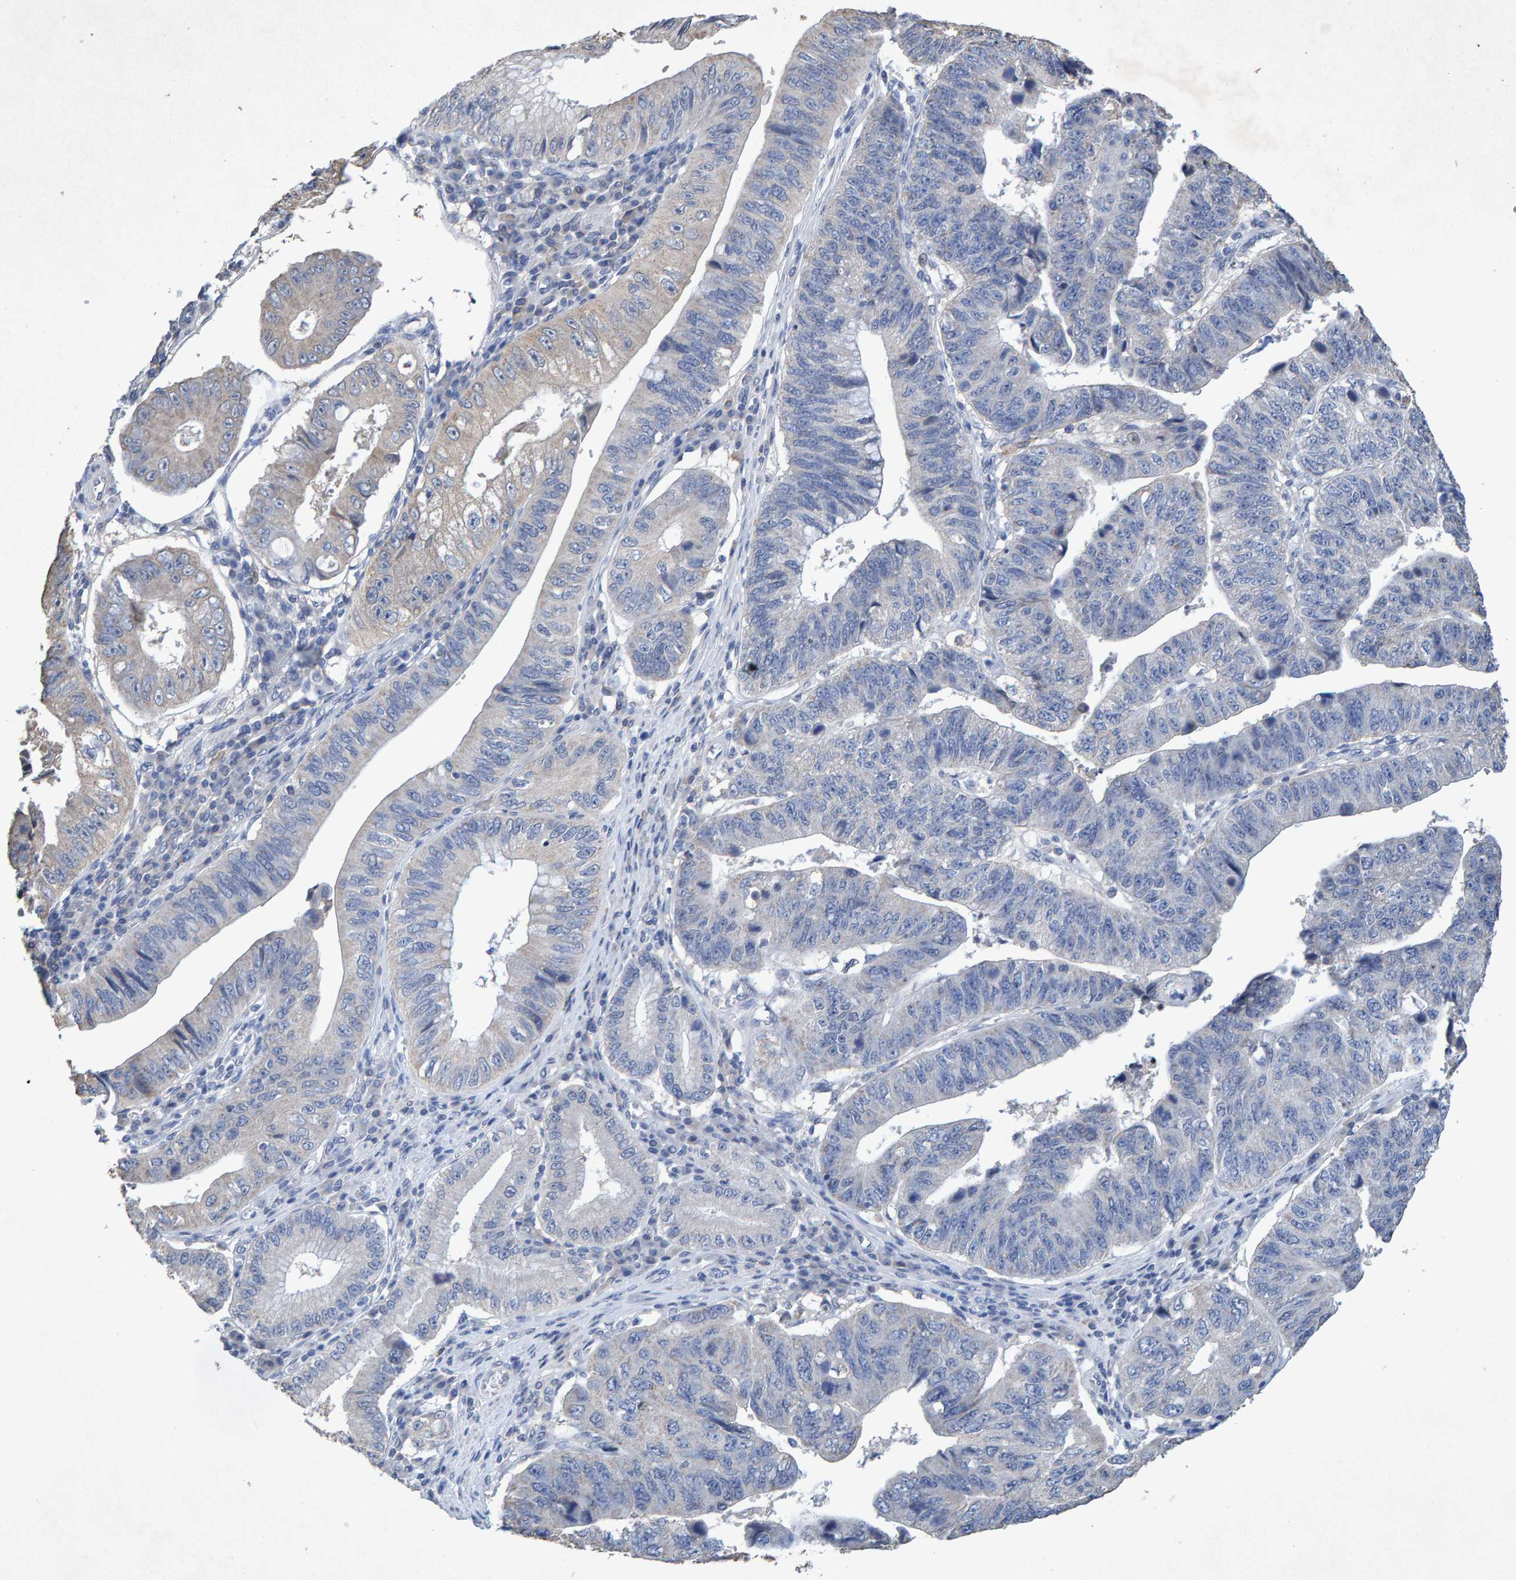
{"staining": {"intensity": "negative", "quantity": "none", "location": "none"}, "tissue": "stomach cancer", "cell_type": "Tumor cells", "image_type": "cancer", "snomed": [{"axis": "morphology", "description": "Adenocarcinoma, NOS"}, {"axis": "topography", "description": "Stomach"}], "caption": "Stomach adenocarcinoma was stained to show a protein in brown. There is no significant positivity in tumor cells. (DAB (3,3'-diaminobenzidine) immunohistochemistry (IHC), high magnification).", "gene": "CTH", "patient": {"sex": "male", "age": 59}}